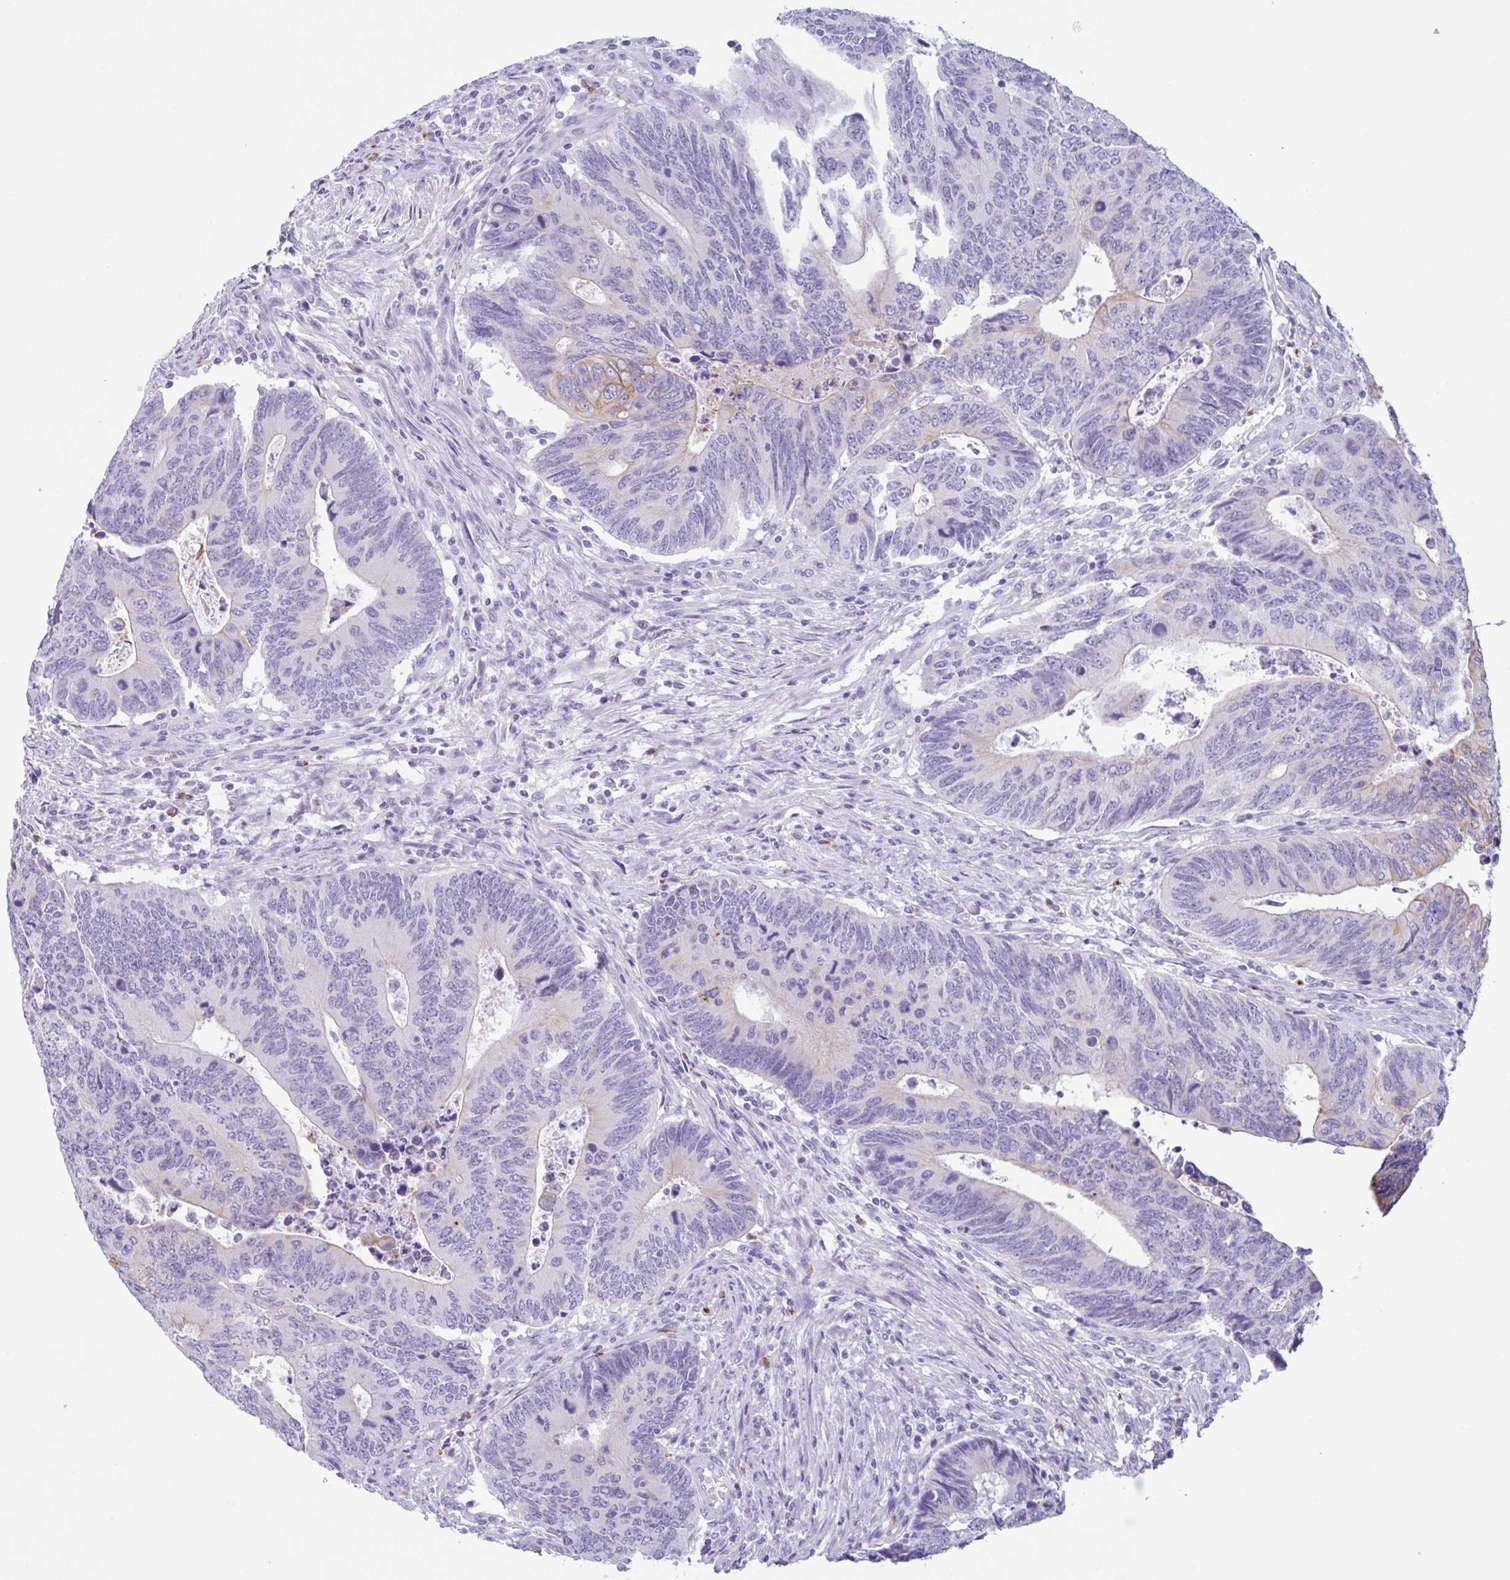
{"staining": {"intensity": "moderate", "quantity": "<25%", "location": "cytoplasmic/membranous"}, "tissue": "colorectal cancer", "cell_type": "Tumor cells", "image_type": "cancer", "snomed": [{"axis": "morphology", "description": "Adenocarcinoma, NOS"}, {"axis": "topography", "description": "Colon"}], "caption": "Adenocarcinoma (colorectal) stained for a protein reveals moderate cytoplasmic/membranous positivity in tumor cells.", "gene": "DTWD2", "patient": {"sex": "male", "age": 87}}